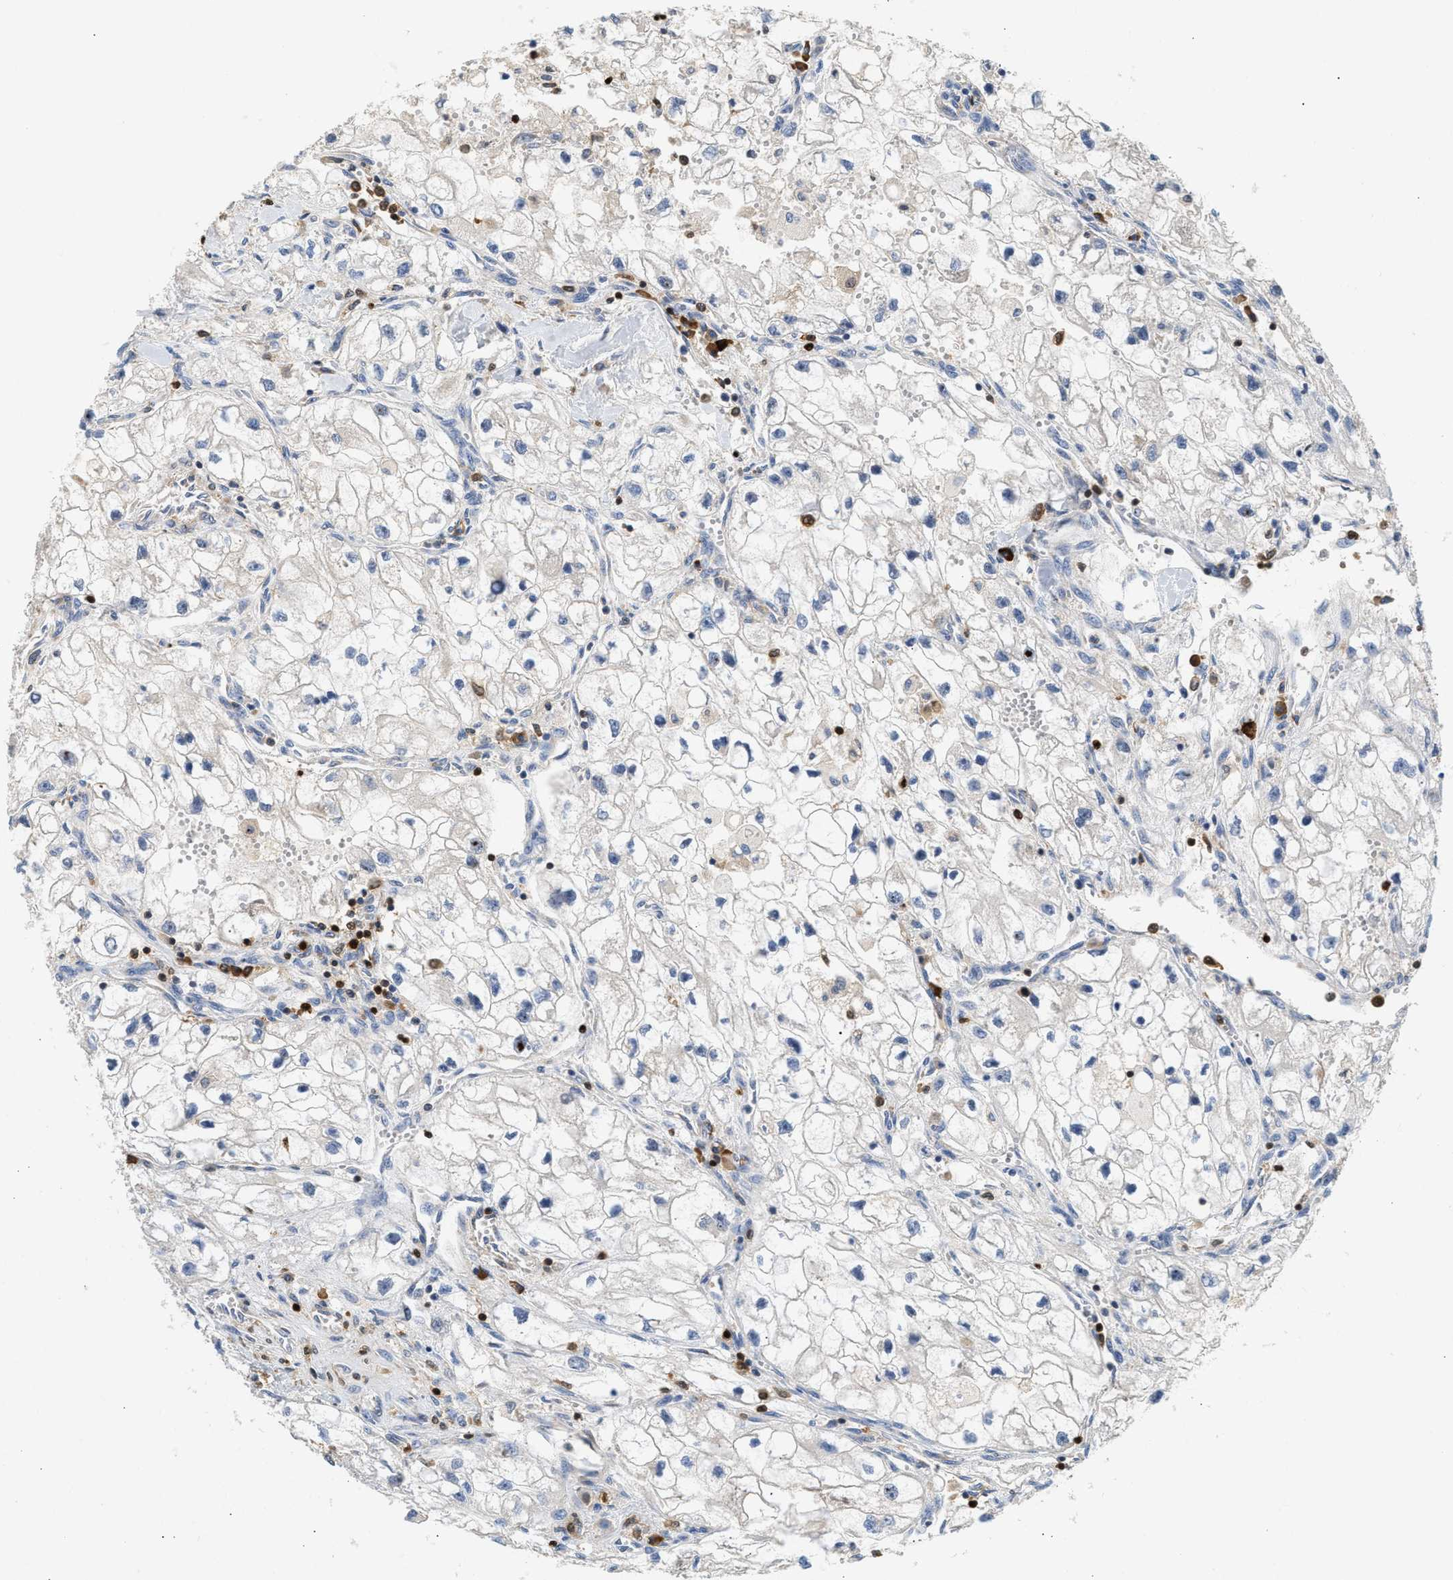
{"staining": {"intensity": "negative", "quantity": "none", "location": "none"}, "tissue": "renal cancer", "cell_type": "Tumor cells", "image_type": "cancer", "snomed": [{"axis": "morphology", "description": "Adenocarcinoma, NOS"}, {"axis": "topography", "description": "Kidney"}], "caption": "Tumor cells are negative for brown protein staining in renal cancer (adenocarcinoma).", "gene": "SLIT2", "patient": {"sex": "female", "age": 70}}